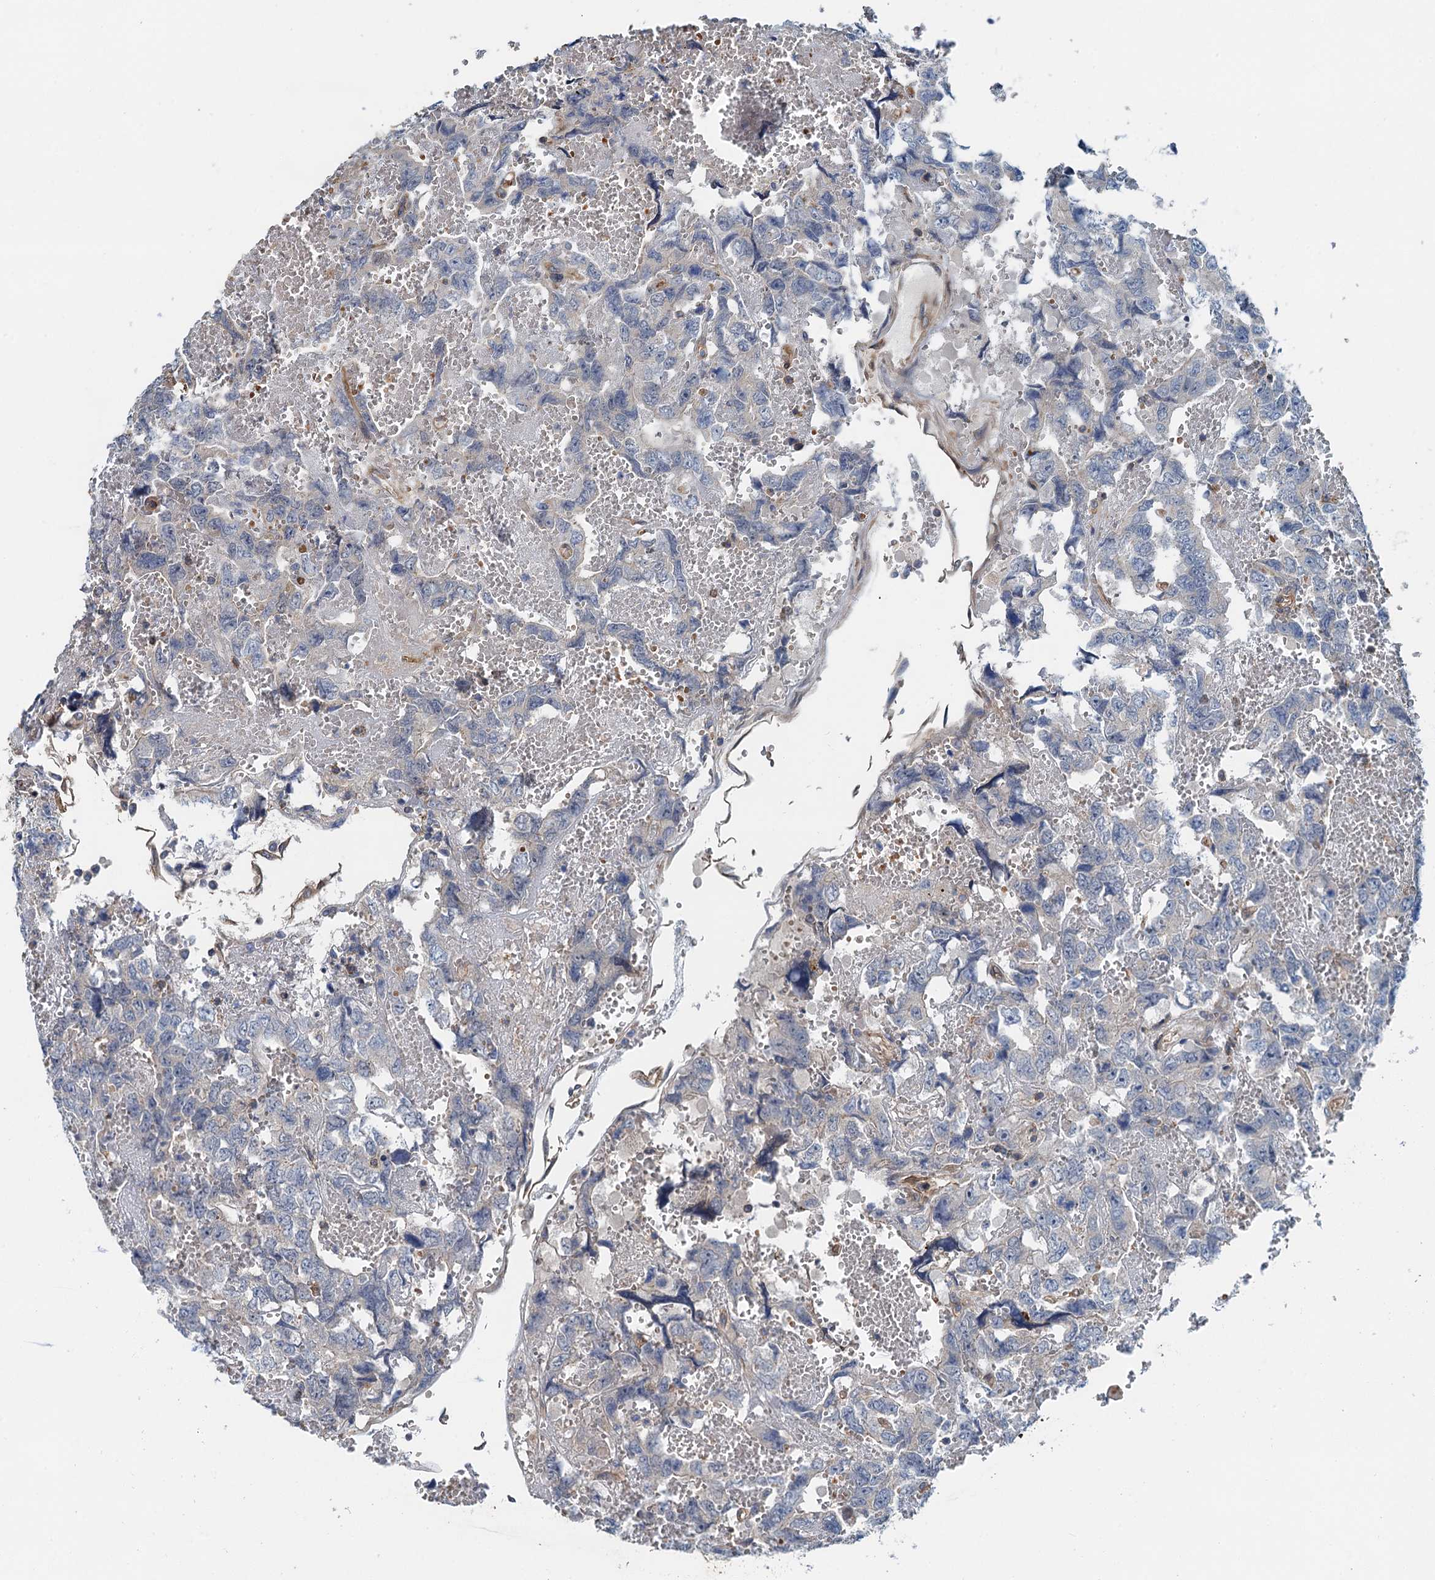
{"staining": {"intensity": "negative", "quantity": "none", "location": "none"}, "tissue": "testis cancer", "cell_type": "Tumor cells", "image_type": "cancer", "snomed": [{"axis": "morphology", "description": "Carcinoma, Embryonal, NOS"}, {"axis": "topography", "description": "Testis"}], "caption": "Tumor cells show no significant protein staining in testis cancer (embryonal carcinoma).", "gene": "ROGDI", "patient": {"sex": "male", "age": 45}}